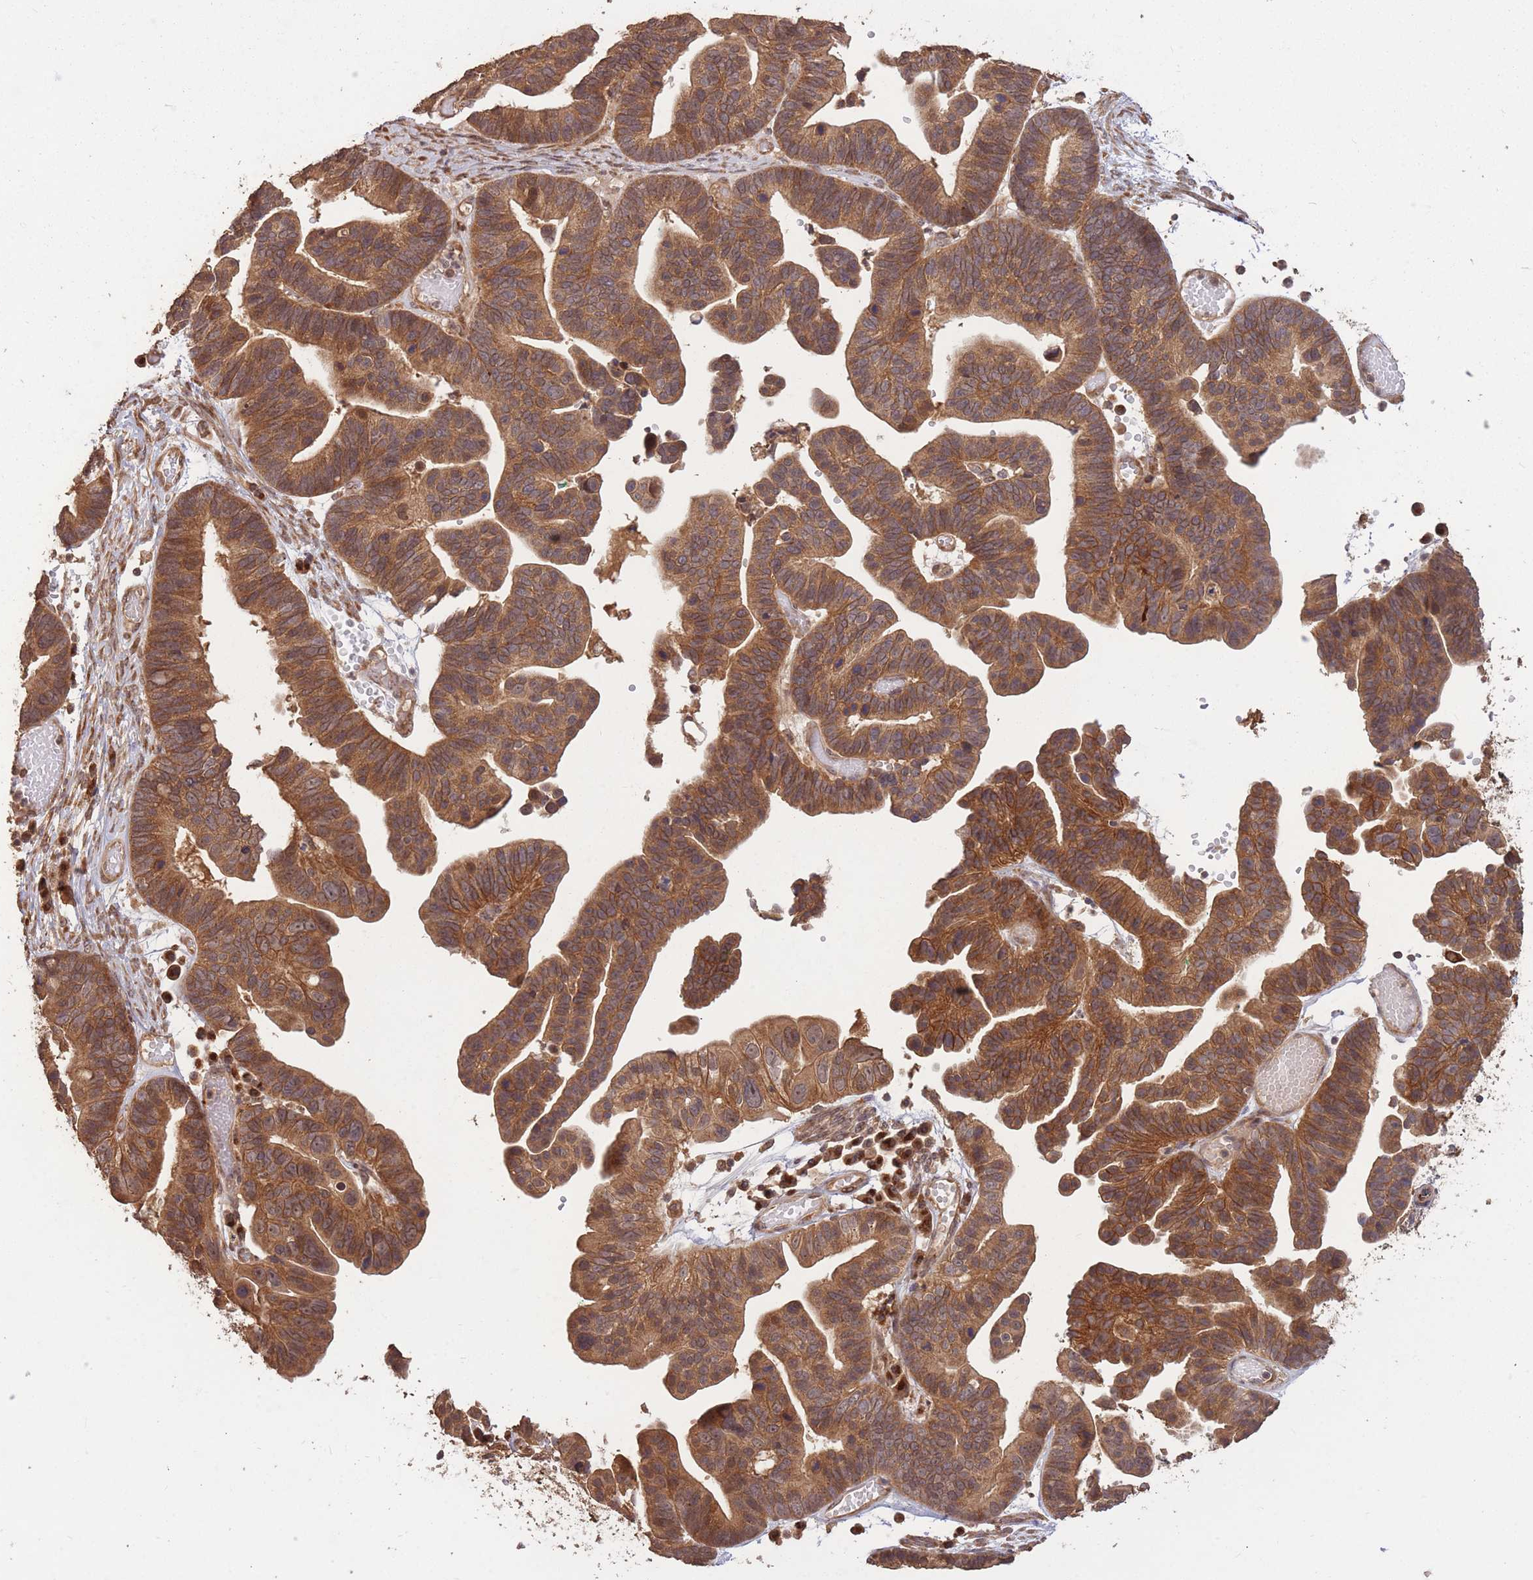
{"staining": {"intensity": "moderate", "quantity": ">75%", "location": "cytoplasmic/membranous"}, "tissue": "ovarian cancer", "cell_type": "Tumor cells", "image_type": "cancer", "snomed": [{"axis": "morphology", "description": "Cystadenocarcinoma, serous, NOS"}, {"axis": "topography", "description": "Ovary"}], "caption": "Protein analysis of serous cystadenocarcinoma (ovarian) tissue demonstrates moderate cytoplasmic/membranous expression in about >75% of tumor cells. Using DAB (brown) and hematoxylin (blue) stains, captured at high magnification using brightfield microscopy.", "gene": "ERBB3", "patient": {"sex": "female", "age": 56}}